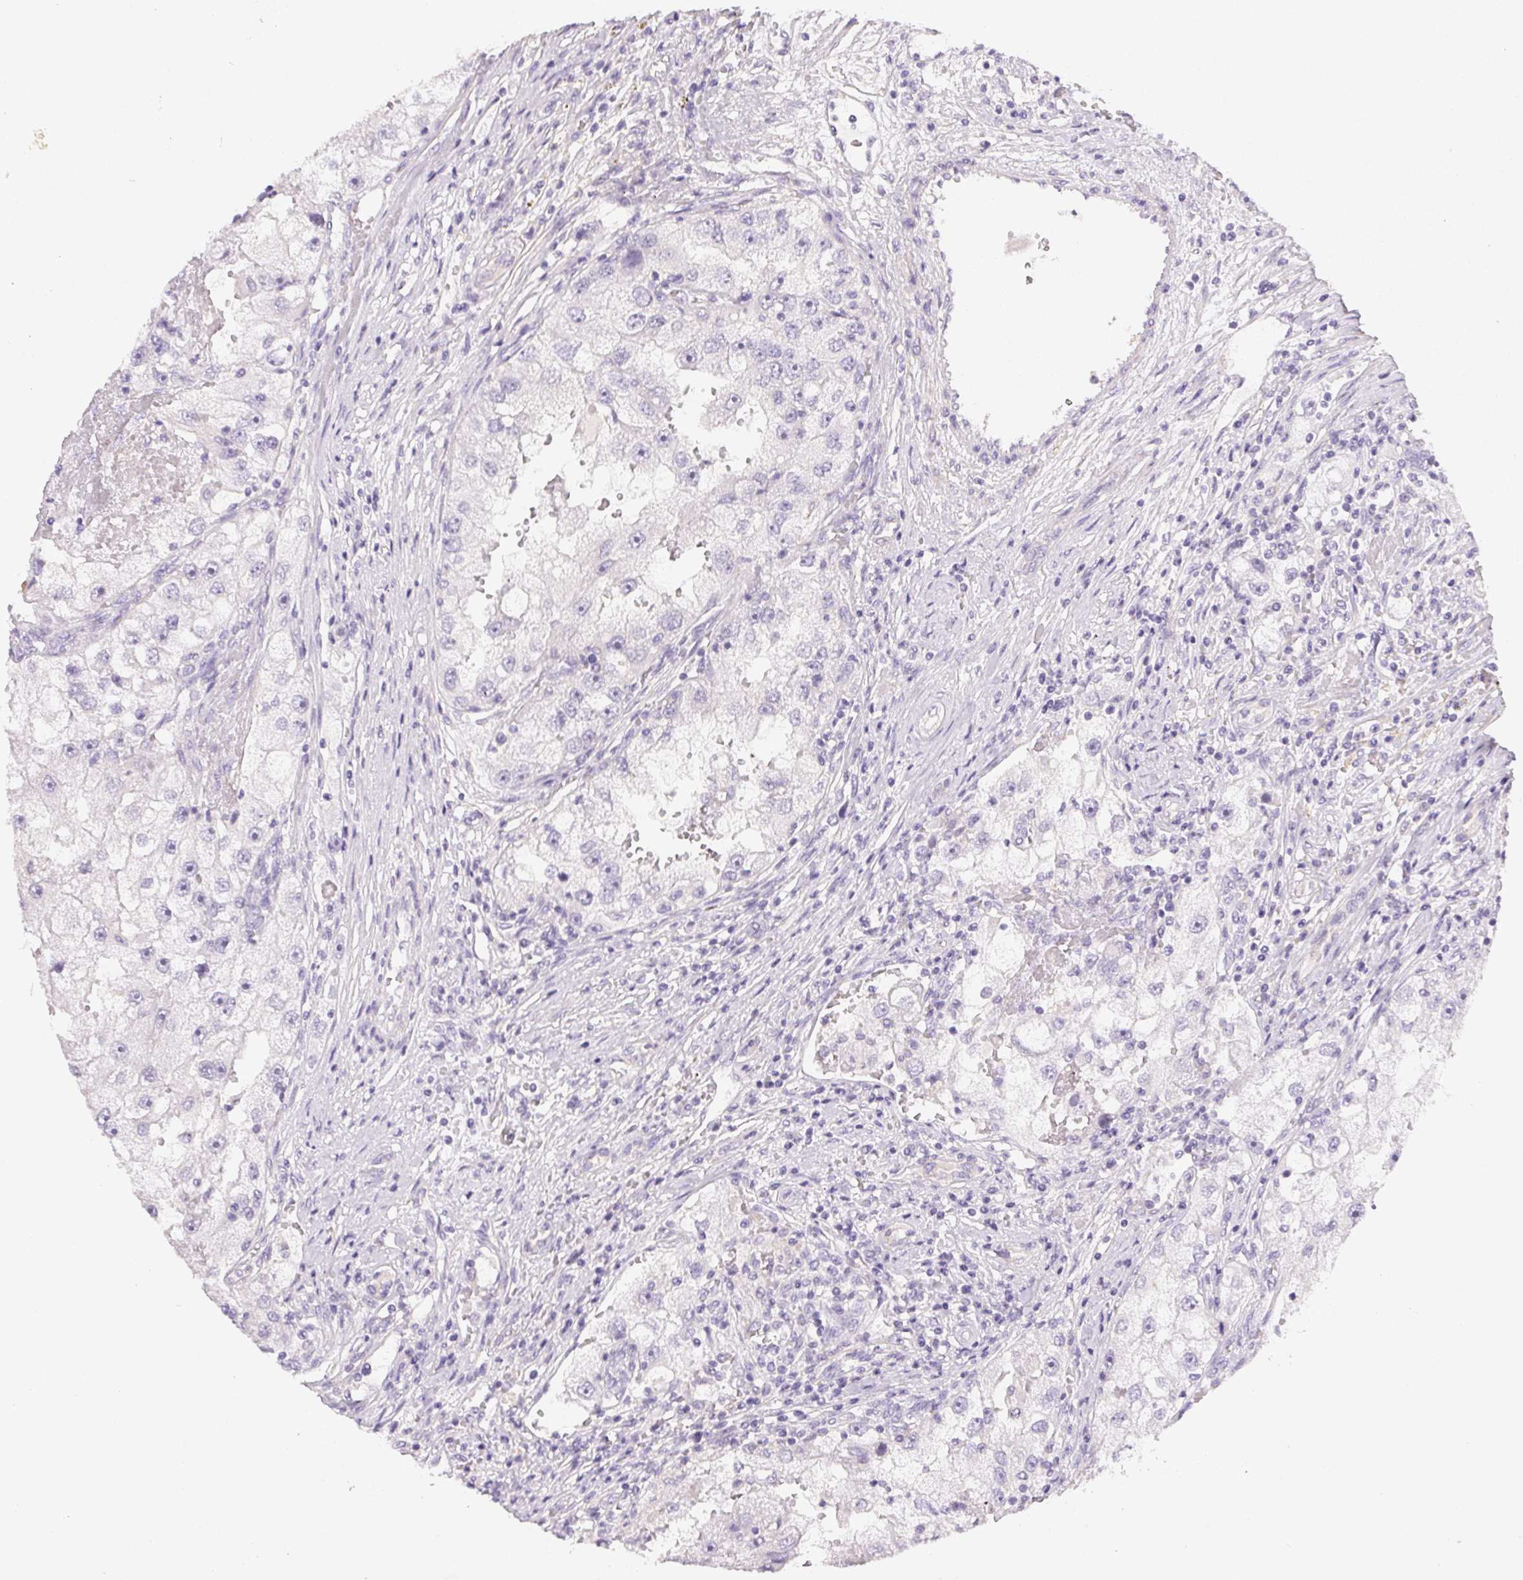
{"staining": {"intensity": "negative", "quantity": "none", "location": "none"}, "tissue": "renal cancer", "cell_type": "Tumor cells", "image_type": "cancer", "snomed": [{"axis": "morphology", "description": "Adenocarcinoma, NOS"}, {"axis": "topography", "description": "Kidney"}], "caption": "High power microscopy histopathology image of an IHC image of renal cancer, revealing no significant staining in tumor cells.", "gene": "SLC17A7", "patient": {"sex": "male", "age": 63}}